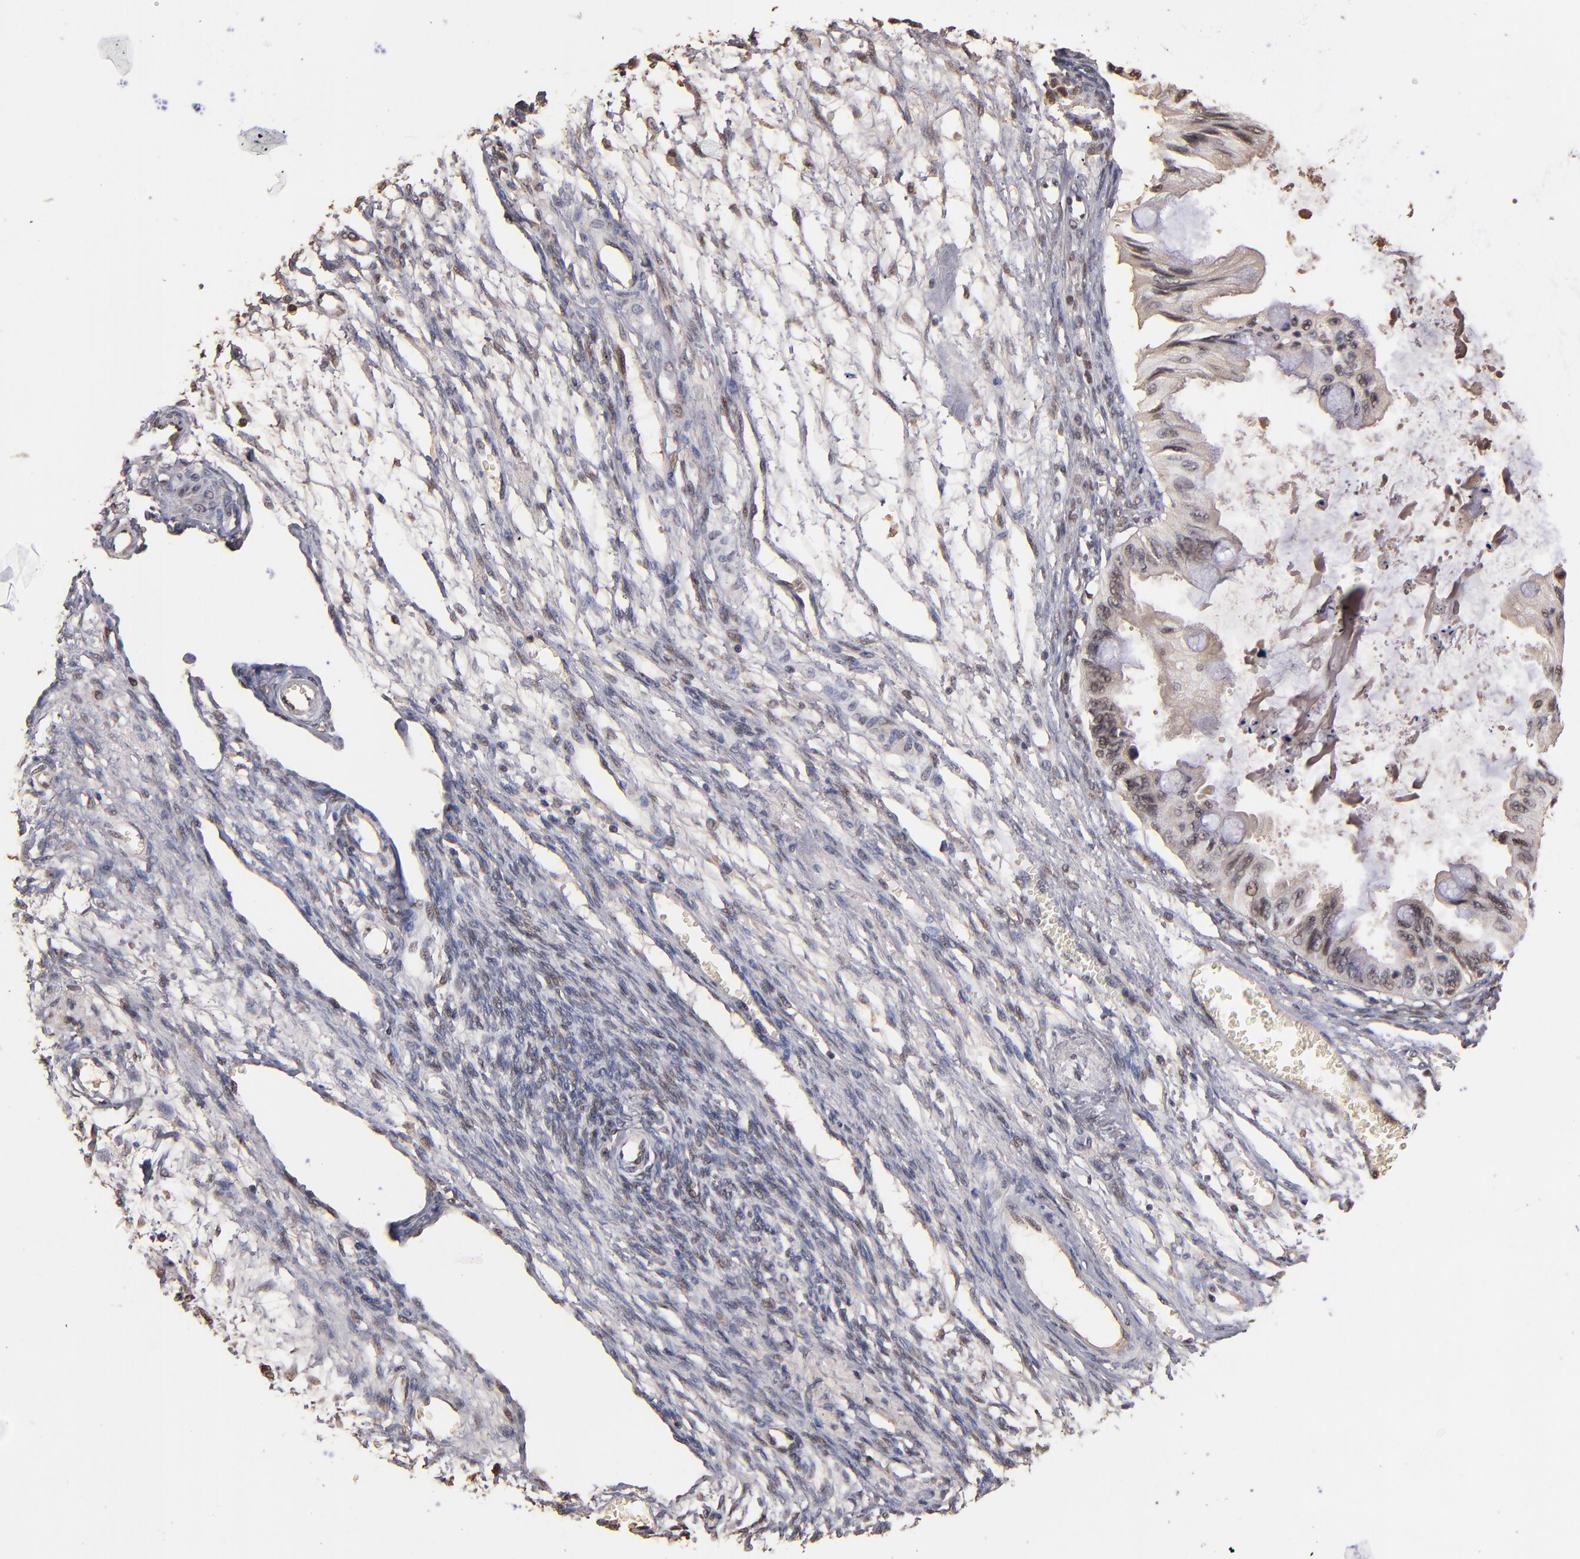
{"staining": {"intensity": "weak", "quantity": "25%-75%", "location": "nuclear"}, "tissue": "ovarian cancer", "cell_type": "Tumor cells", "image_type": "cancer", "snomed": [{"axis": "morphology", "description": "Cystadenocarcinoma, mucinous, NOS"}, {"axis": "topography", "description": "Ovary"}], "caption": "Mucinous cystadenocarcinoma (ovarian) stained for a protein reveals weak nuclear positivity in tumor cells. The staining was performed using DAB, with brown indicating positive protein expression. Nuclei are stained blue with hematoxylin.", "gene": "EAPP", "patient": {"sex": "female", "age": 57}}